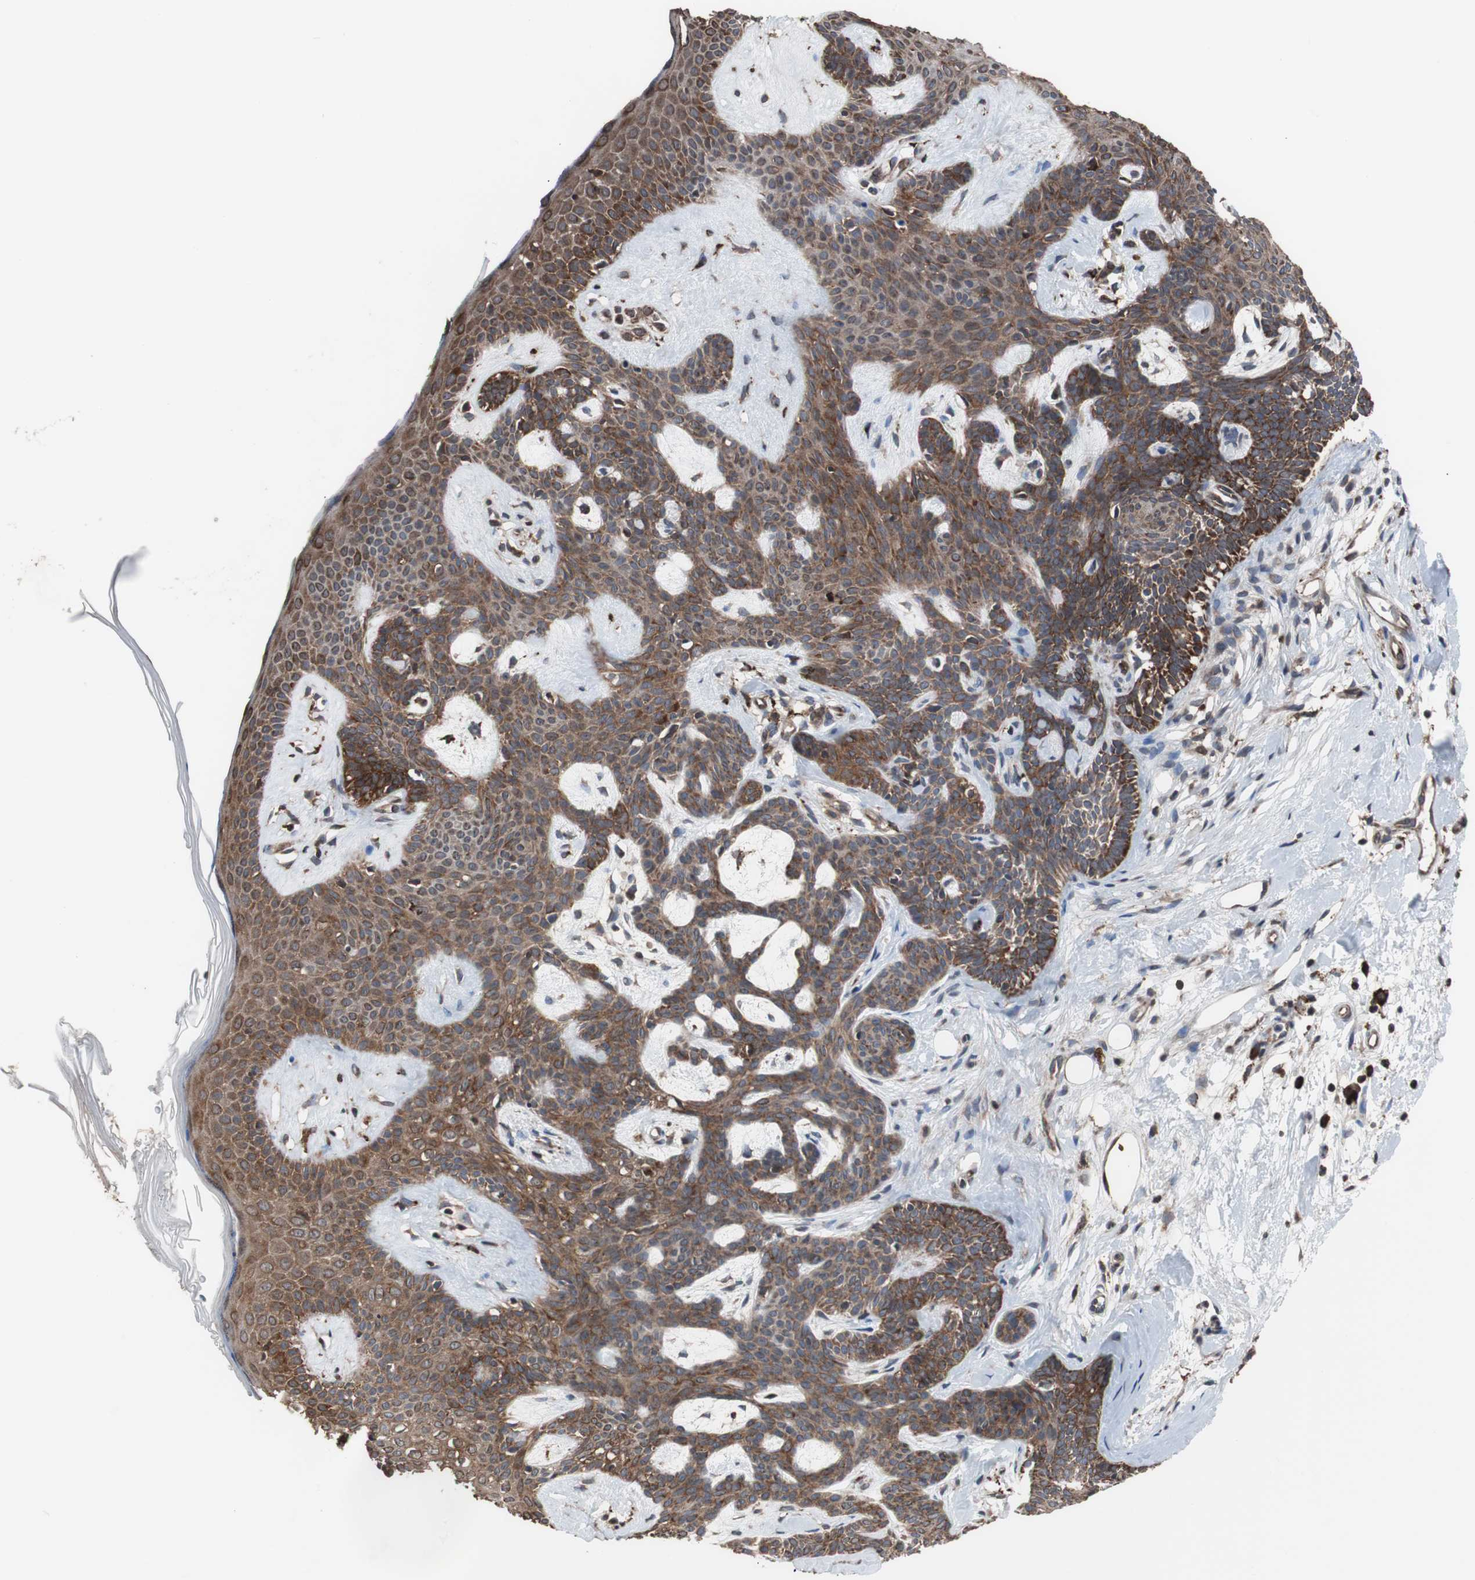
{"staining": {"intensity": "strong", "quantity": ">75%", "location": "cytoplasmic/membranous"}, "tissue": "skin cancer", "cell_type": "Tumor cells", "image_type": "cancer", "snomed": [{"axis": "morphology", "description": "Developmental malformation"}, {"axis": "morphology", "description": "Basal cell carcinoma"}, {"axis": "topography", "description": "Skin"}], "caption": "Brown immunohistochemical staining in human basal cell carcinoma (skin) displays strong cytoplasmic/membranous expression in approximately >75% of tumor cells. The staining was performed using DAB to visualize the protein expression in brown, while the nuclei were stained in blue with hematoxylin (Magnification: 20x).", "gene": "USP10", "patient": {"sex": "female", "age": 62}}